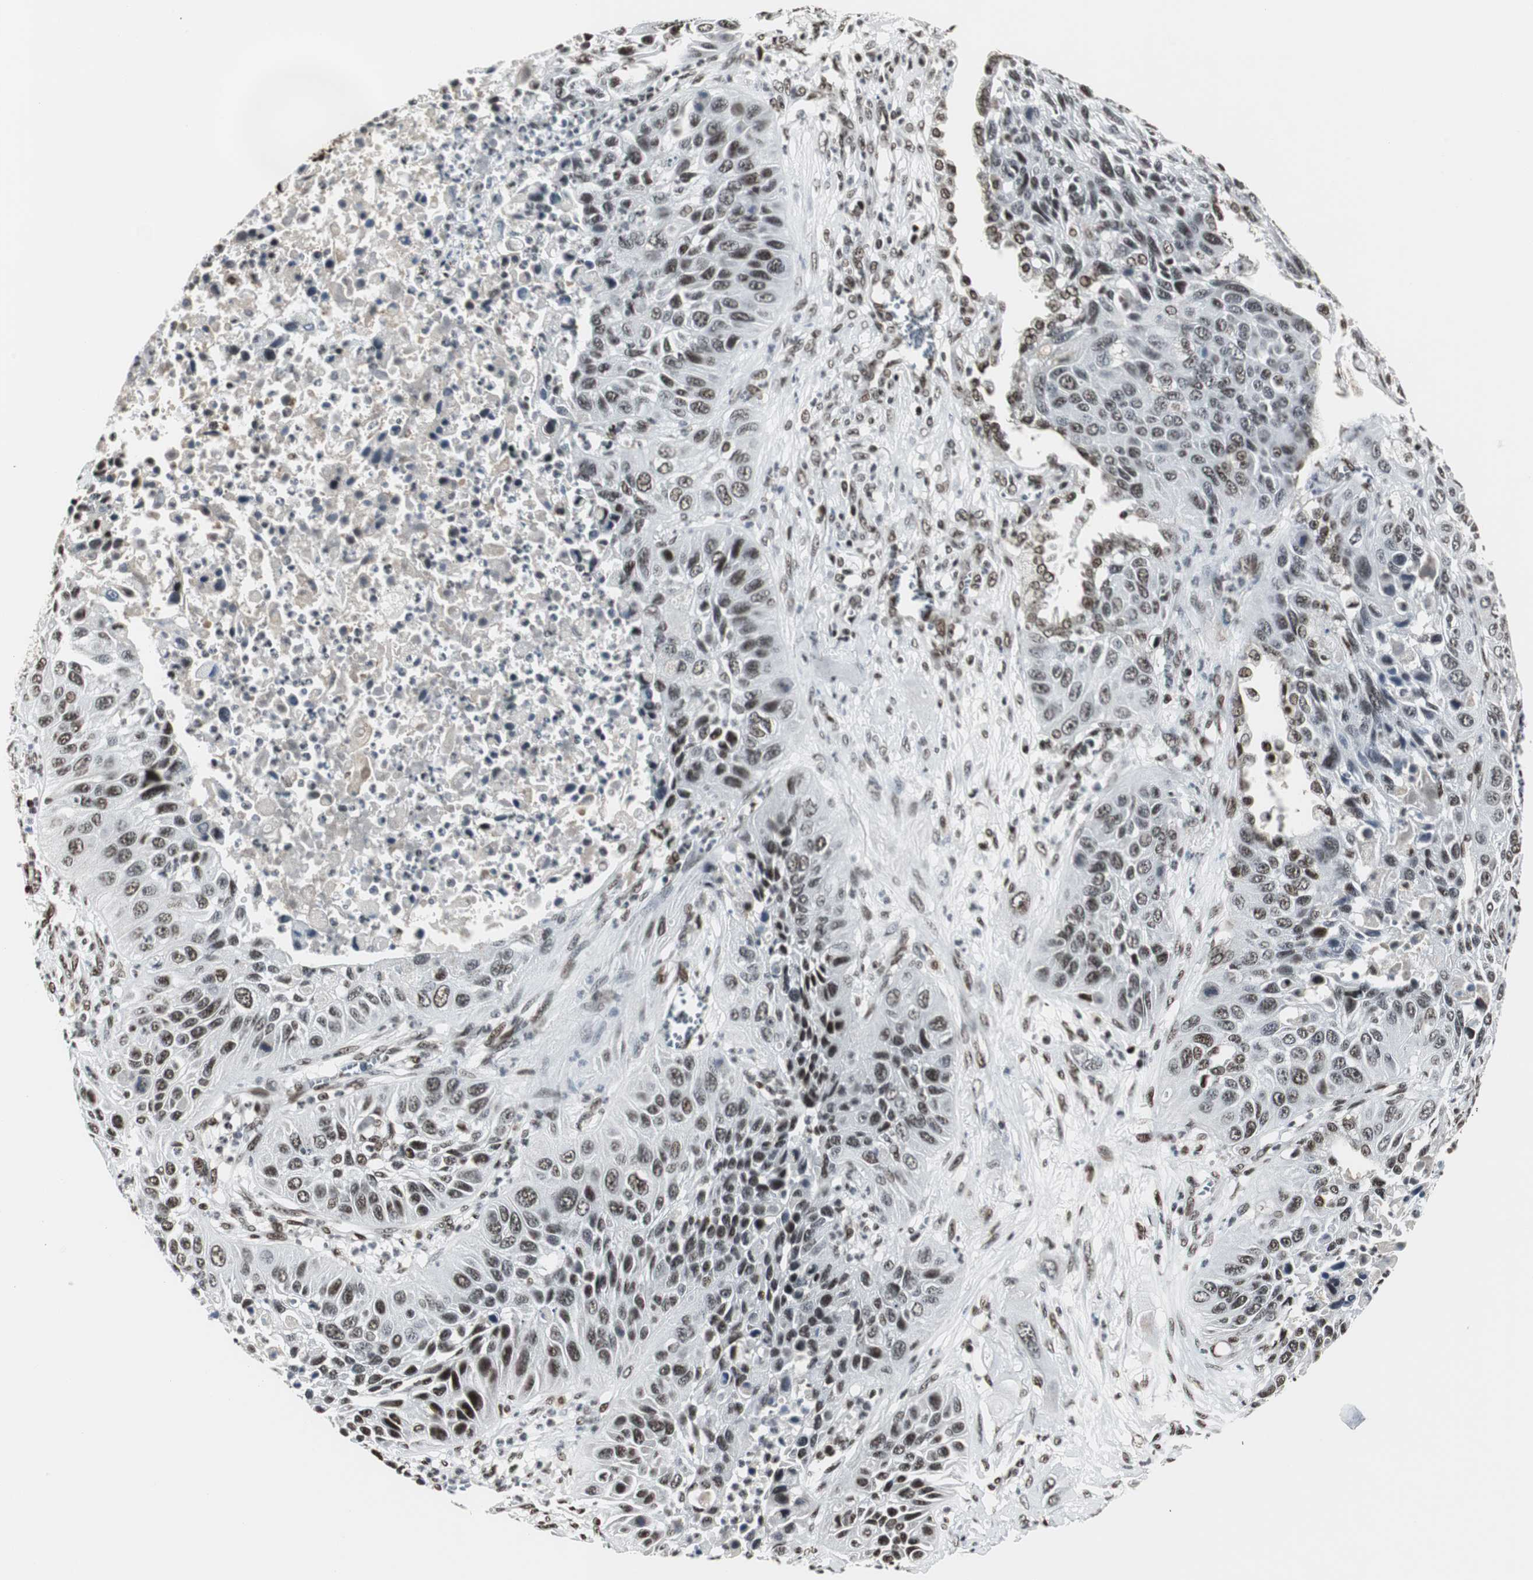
{"staining": {"intensity": "moderate", "quantity": ">75%", "location": "nuclear"}, "tissue": "lung cancer", "cell_type": "Tumor cells", "image_type": "cancer", "snomed": [{"axis": "morphology", "description": "Squamous cell carcinoma, NOS"}, {"axis": "topography", "description": "Lung"}], "caption": "Human lung squamous cell carcinoma stained with a protein marker demonstrates moderate staining in tumor cells.", "gene": "PARN", "patient": {"sex": "female", "age": 76}}